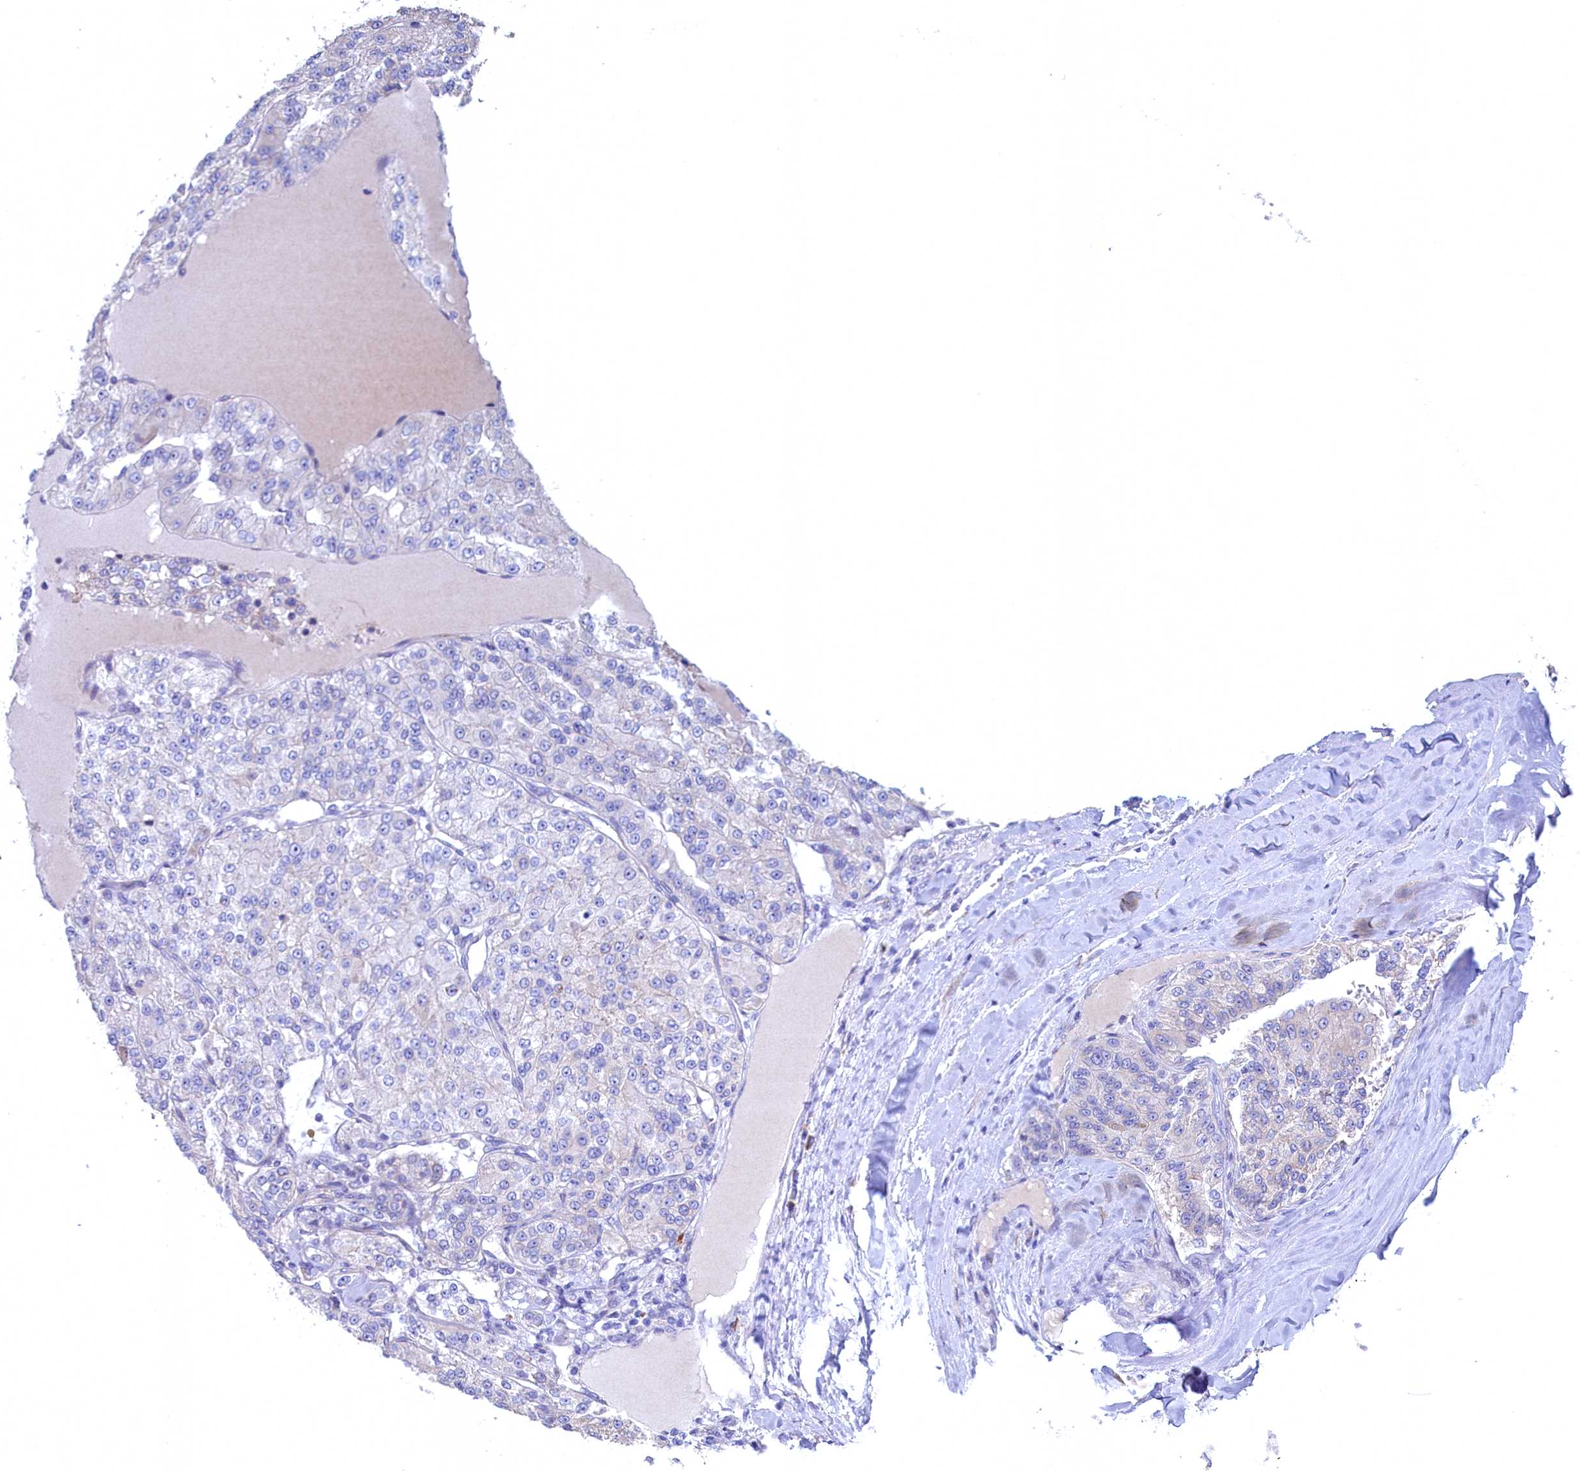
{"staining": {"intensity": "negative", "quantity": "none", "location": "none"}, "tissue": "renal cancer", "cell_type": "Tumor cells", "image_type": "cancer", "snomed": [{"axis": "morphology", "description": "Adenocarcinoma, NOS"}, {"axis": "topography", "description": "Kidney"}], "caption": "Tumor cells are negative for protein expression in human renal adenocarcinoma. (Stains: DAB (3,3'-diaminobenzidine) IHC with hematoxylin counter stain, Microscopy: brightfield microscopy at high magnification).", "gene": "CBLIF", "patient": {"sex": "female", "age": 63}}